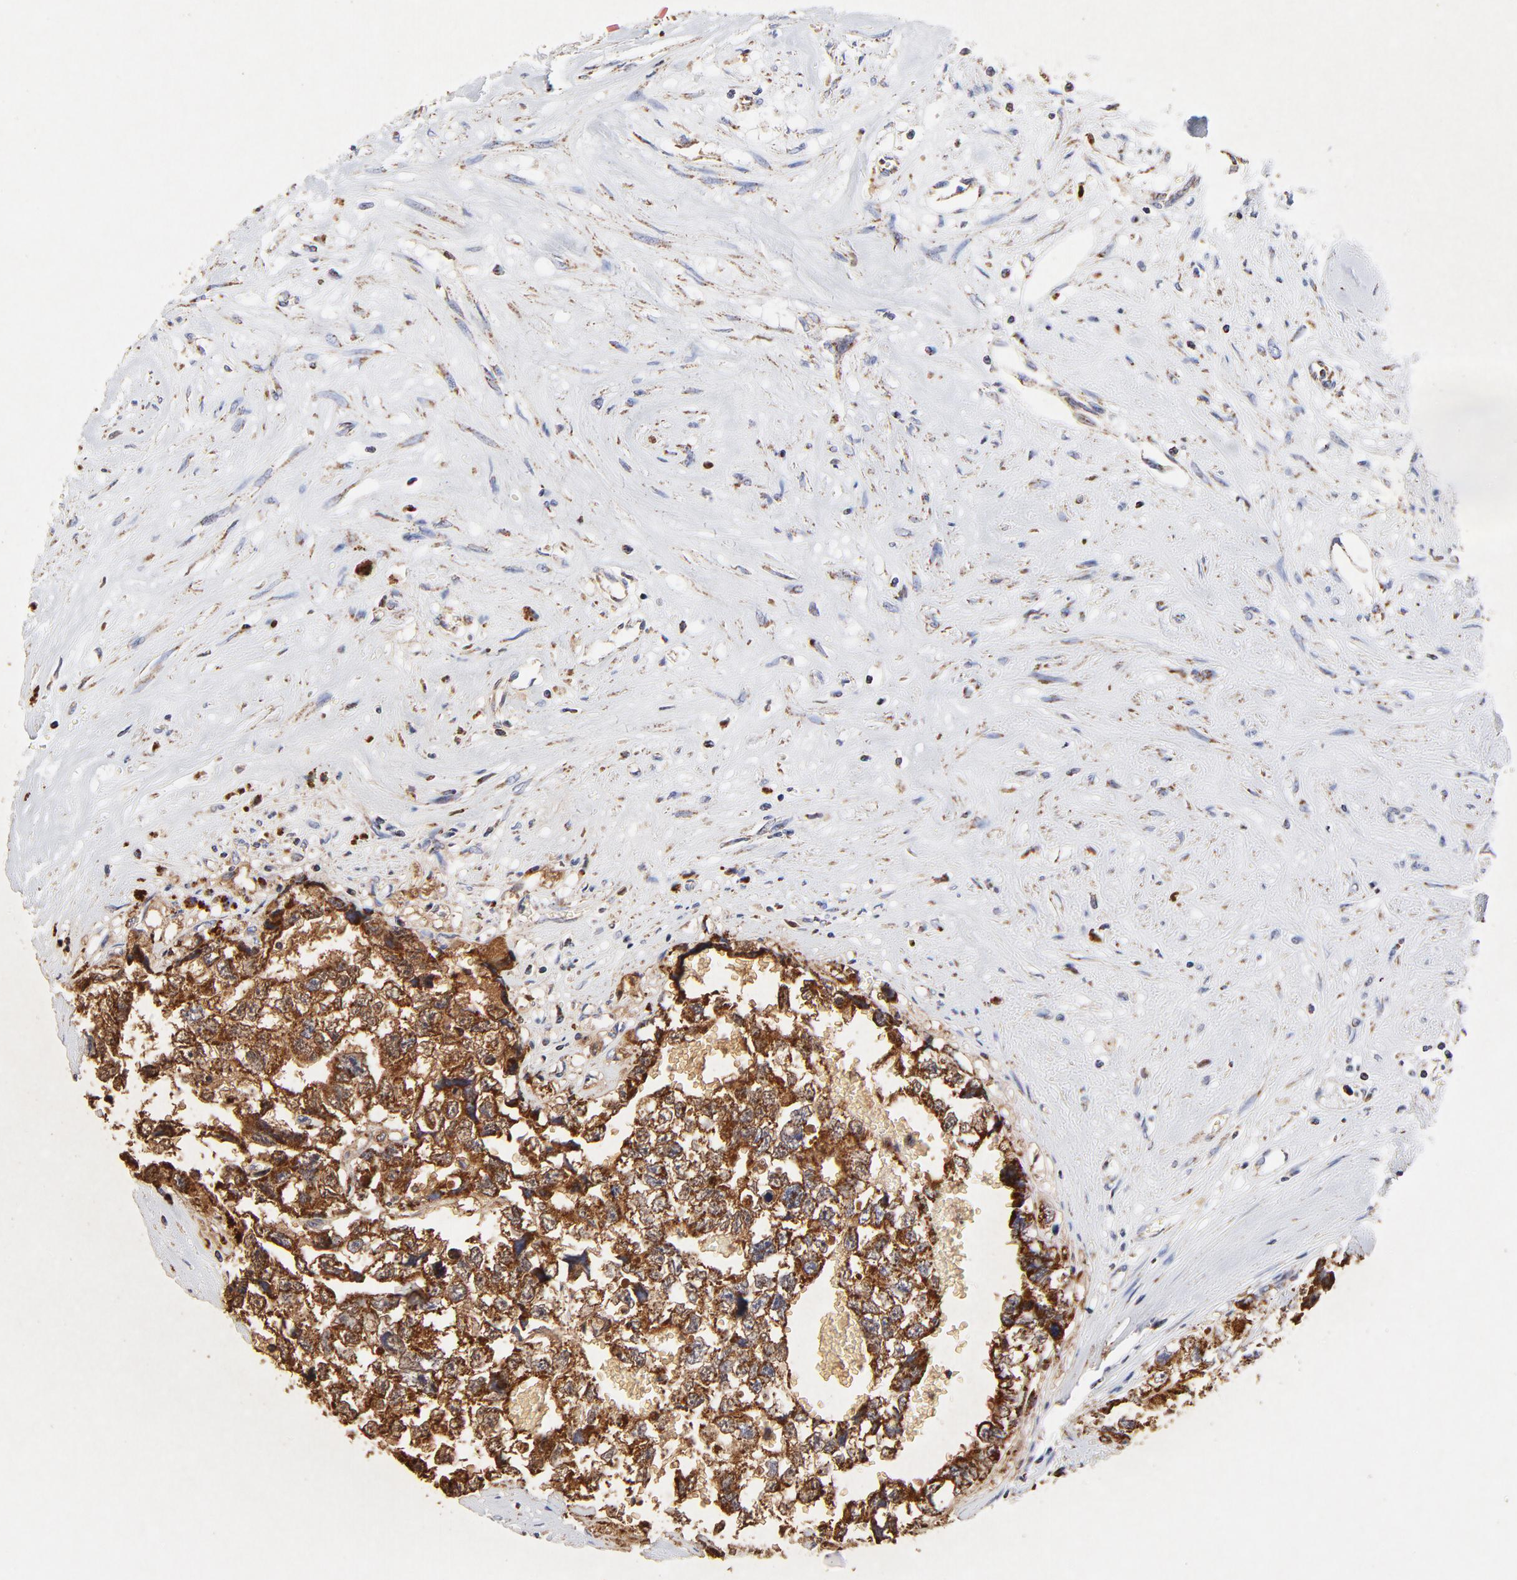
{"staining": {"intensity": "strong", "quantity": ">75%", "location": "cytoplasmic/membranous"}, "tissue": "testis cancer", "cell_type": "Tumor cells", "image_type": "cancer", "snomed": [{"axis": "morphology", "description": "Carcinoma, Embryonal, NOS"}, {"axis": "topography", "description": "Testis"}], "caption": "This photomicrograph demonstrates IHC staining of testis cancer, with high strong cytoplasmic/membranous positivity in approximately >75% of tumor cells.", "gene": "SSBP1", "patient": {"sex": "male", "age": 31}}